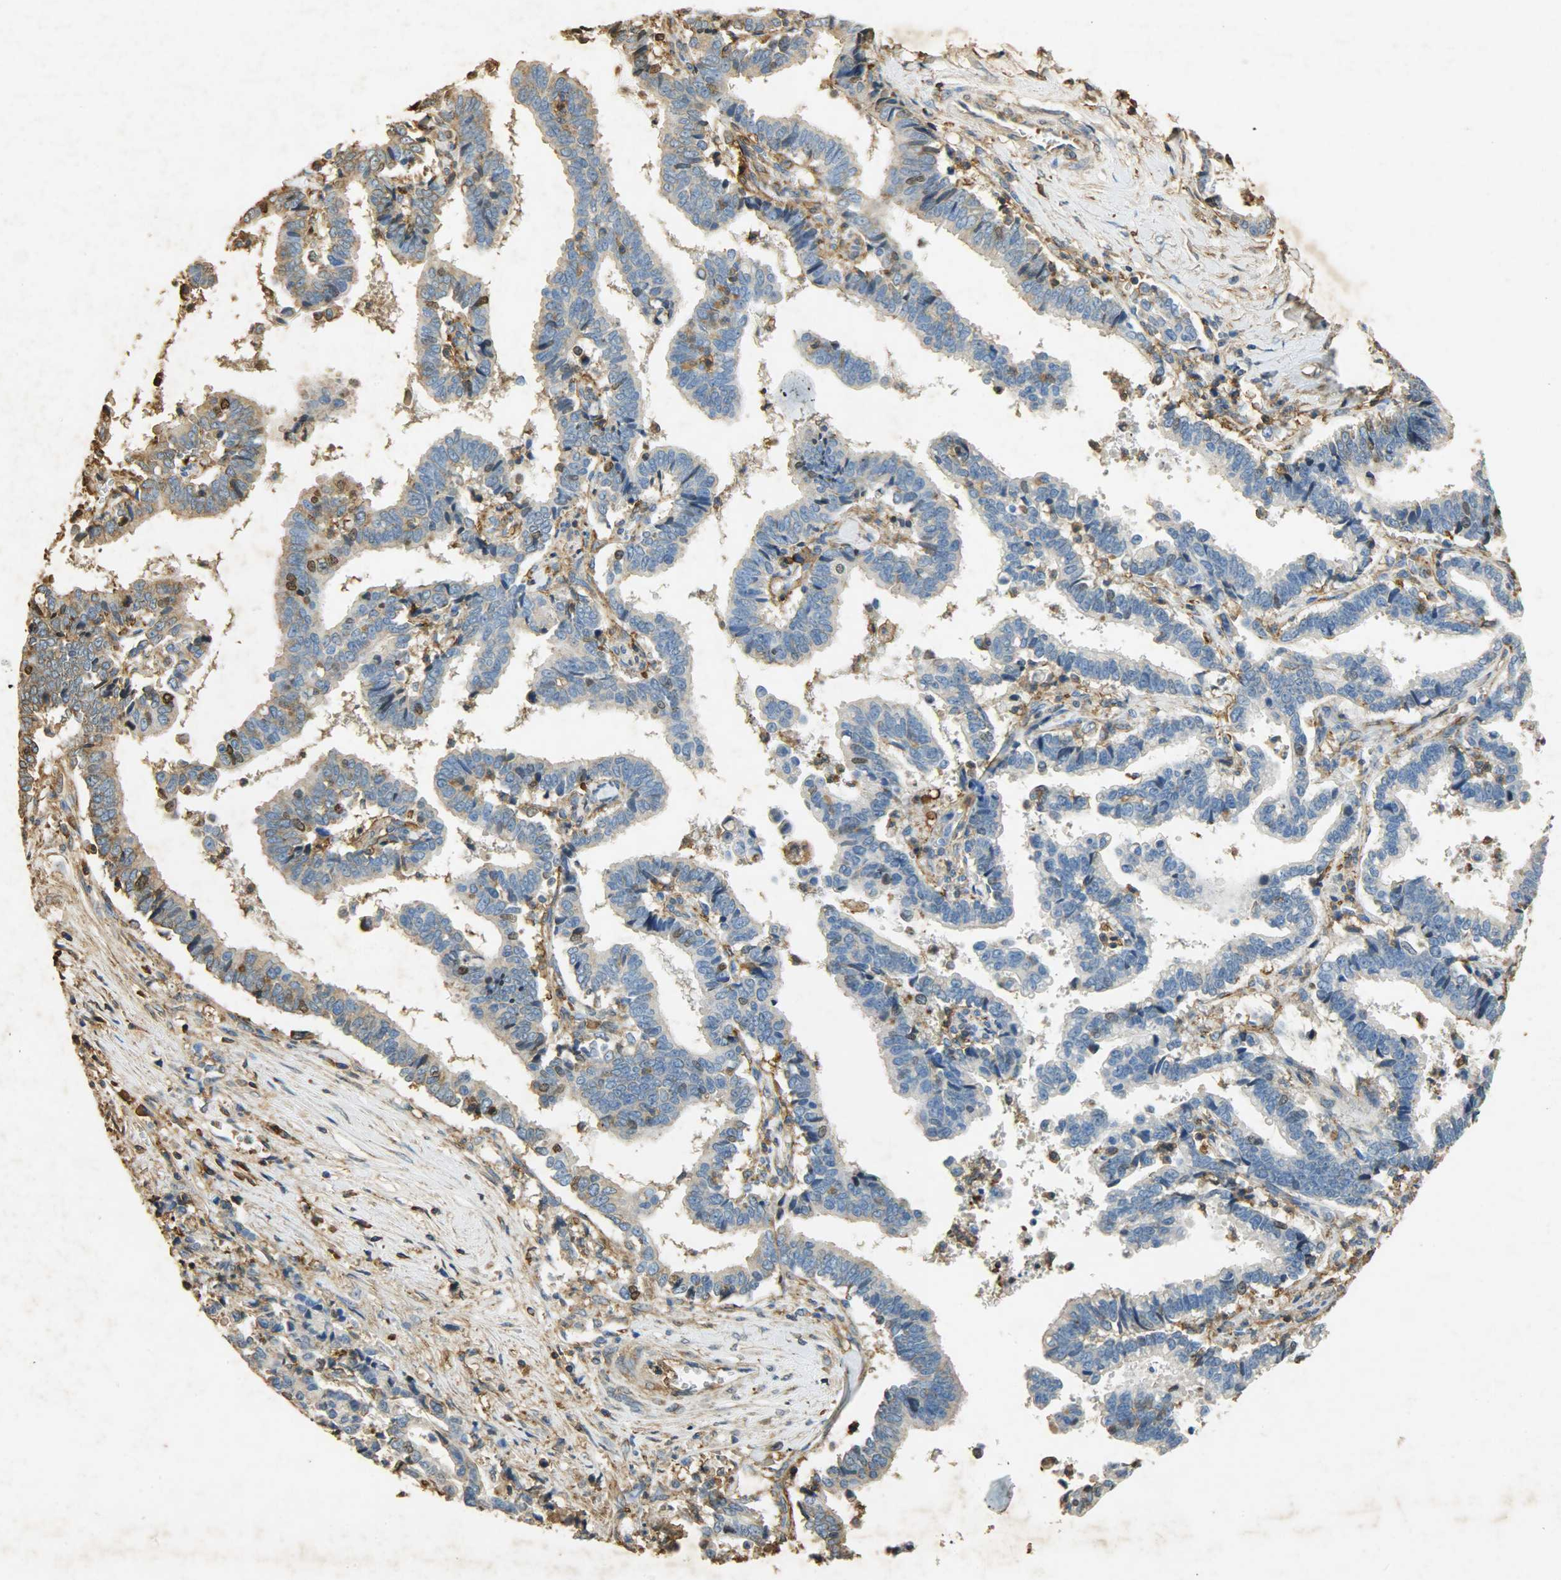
{"staining": {"intensity": "negative", "quantity": "none", "location": "none"}, "tissue": "liver cancer", "cell_type": "Tumor cells", "image_type": "cancer", "snomed": [{"axis": "morphology", "description": "Cholangiocarcinoma"}, {"axis": "topography", "description": "Liver"}], "caption": "IHC of human liver cancer displays no positivity in tumor cells.", "gene": "ANXA6", "patient": {"sex": "male", "age": 57}}